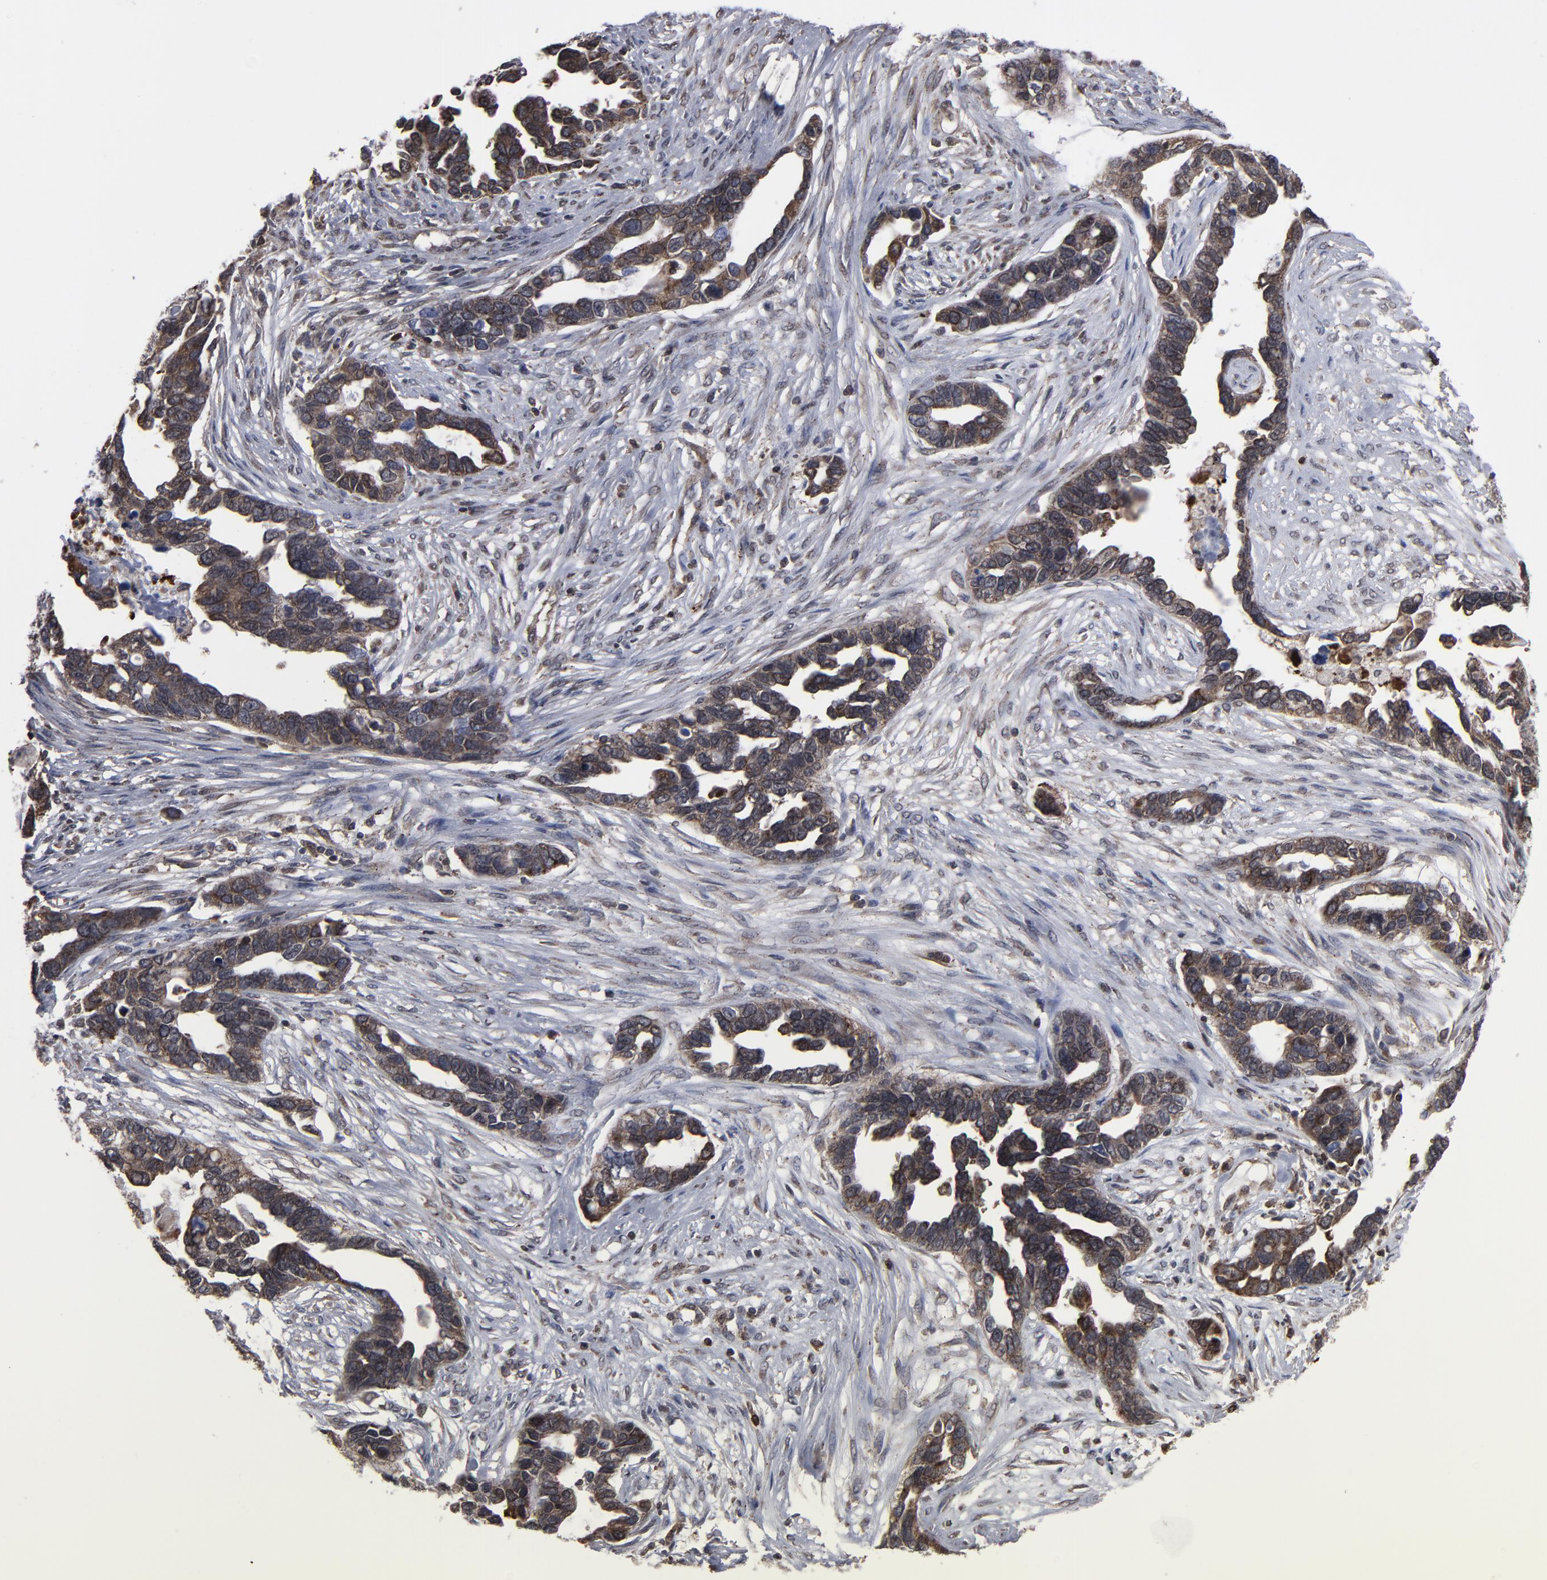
{"staining": {"intensity": "moderate", "quantity": ">75%", "location": "cytoplasmic/membranous,nuclear"}, "tissue": "ovarian cancer", "cell_type": "Tumor cells", "image_type": "cancer", "snomed": [{"axis": "morphology", "description": "Cystadenocarcinoma, serous, NOS"}, {"axis": "topography", "description": "Ovary"}], "caption": "The immunohistochemical stain labels moderate cytoplasmic/membranous and nuclear staining in tumor cells of serous cystadenocarcinoma (ovarian) tissue.", "gene": "KIAA2026", "patient": {"sex": "female", "age": 54}}